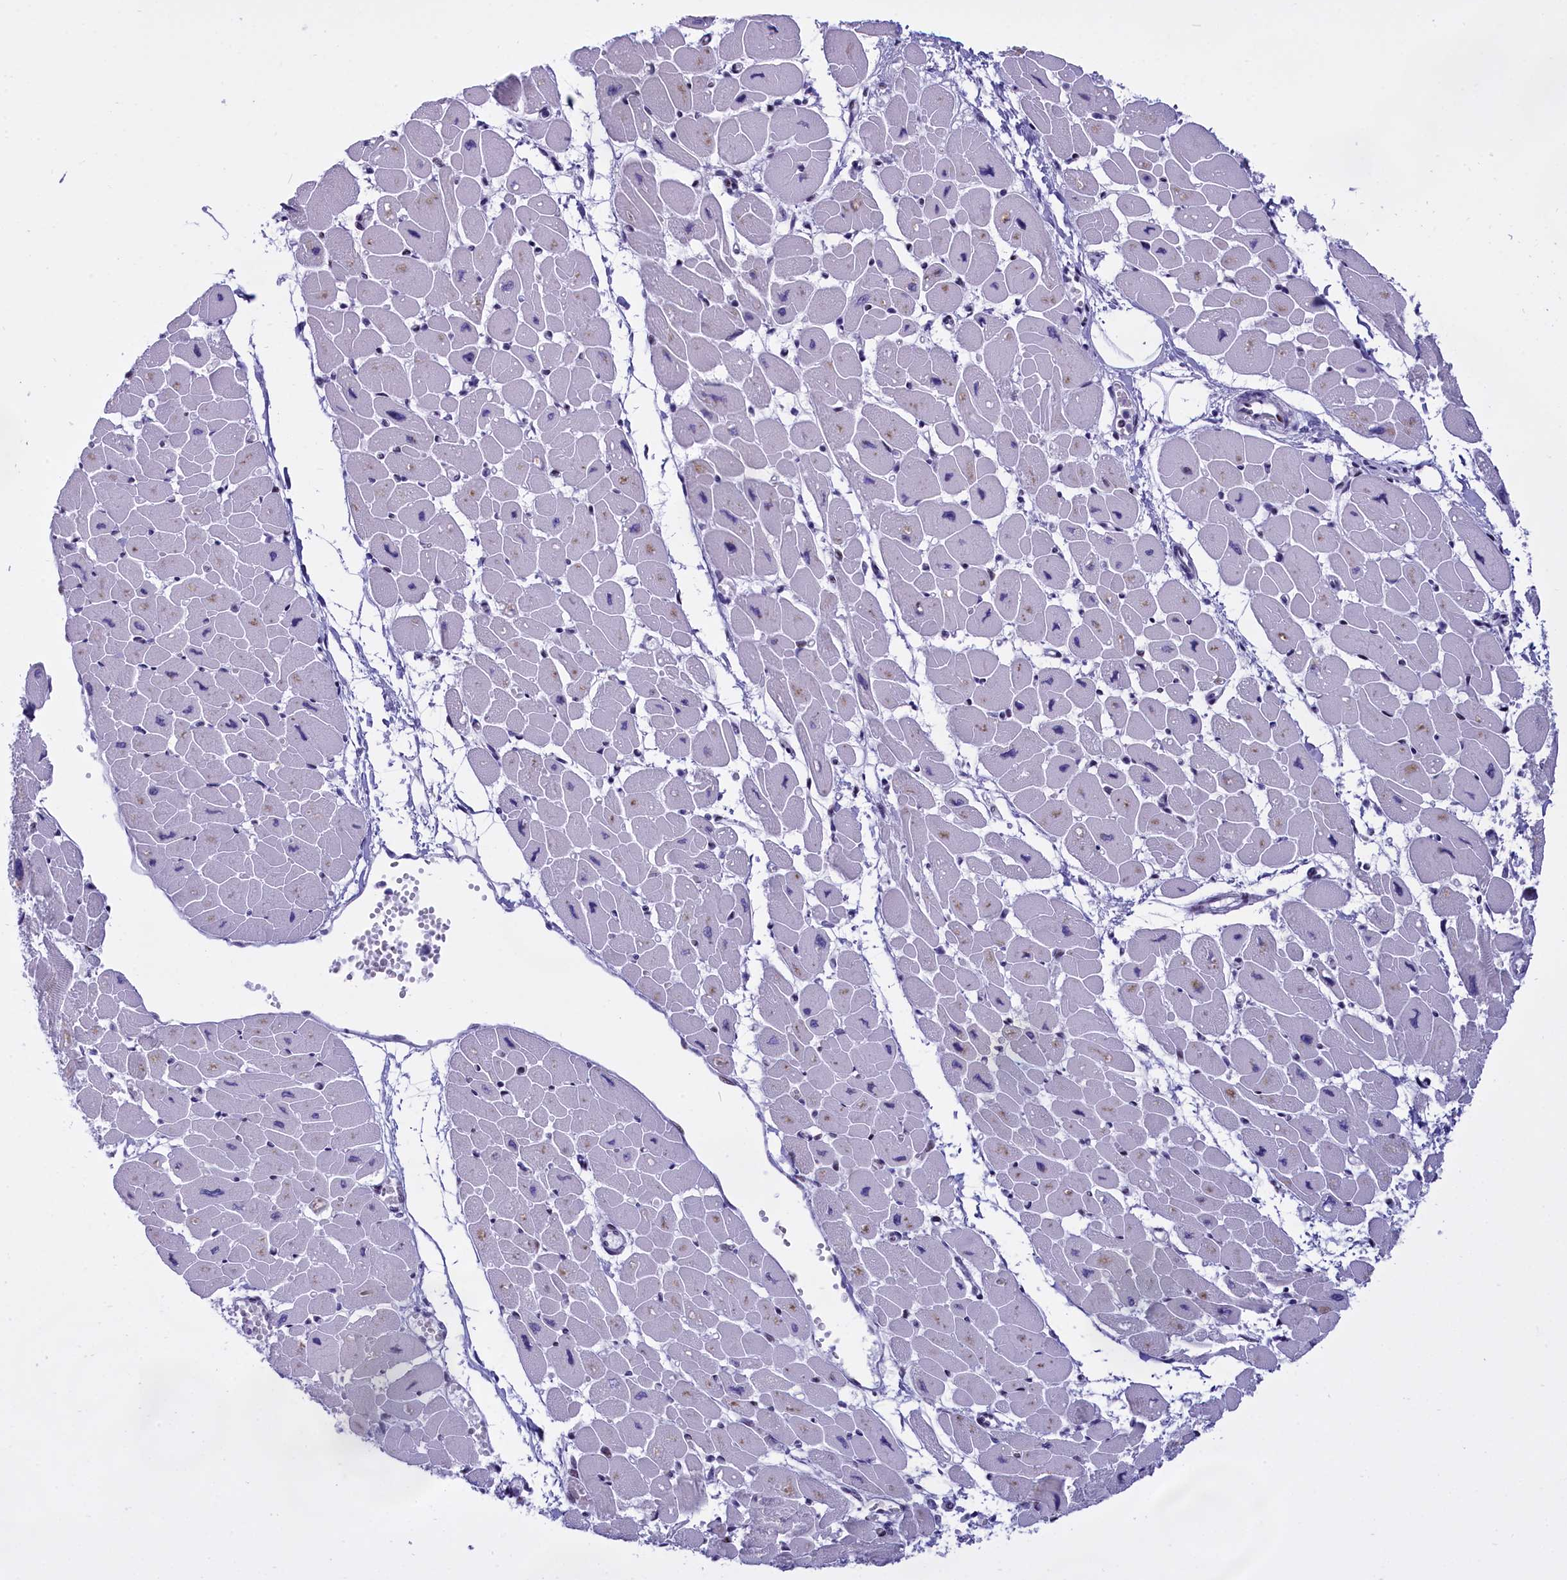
{"staining": {"intensity": "negative", "quantity": "none", "location": "none"}, "tissue": "heart muscle", "cell_type": "Cardiomyocytes", "image_type": "normal", "snomed": [{"axis": "morphology", "description": "Normal tissue, NOS"}, {"axis": "topography", "description": "Heart"}], "caption": "This is an IHC image of unremarkable heart muscle. There is no positivity in cardiomyocytes.", "gene": "SPIRE2", "patient": {"sex": "female", "age": 54}}